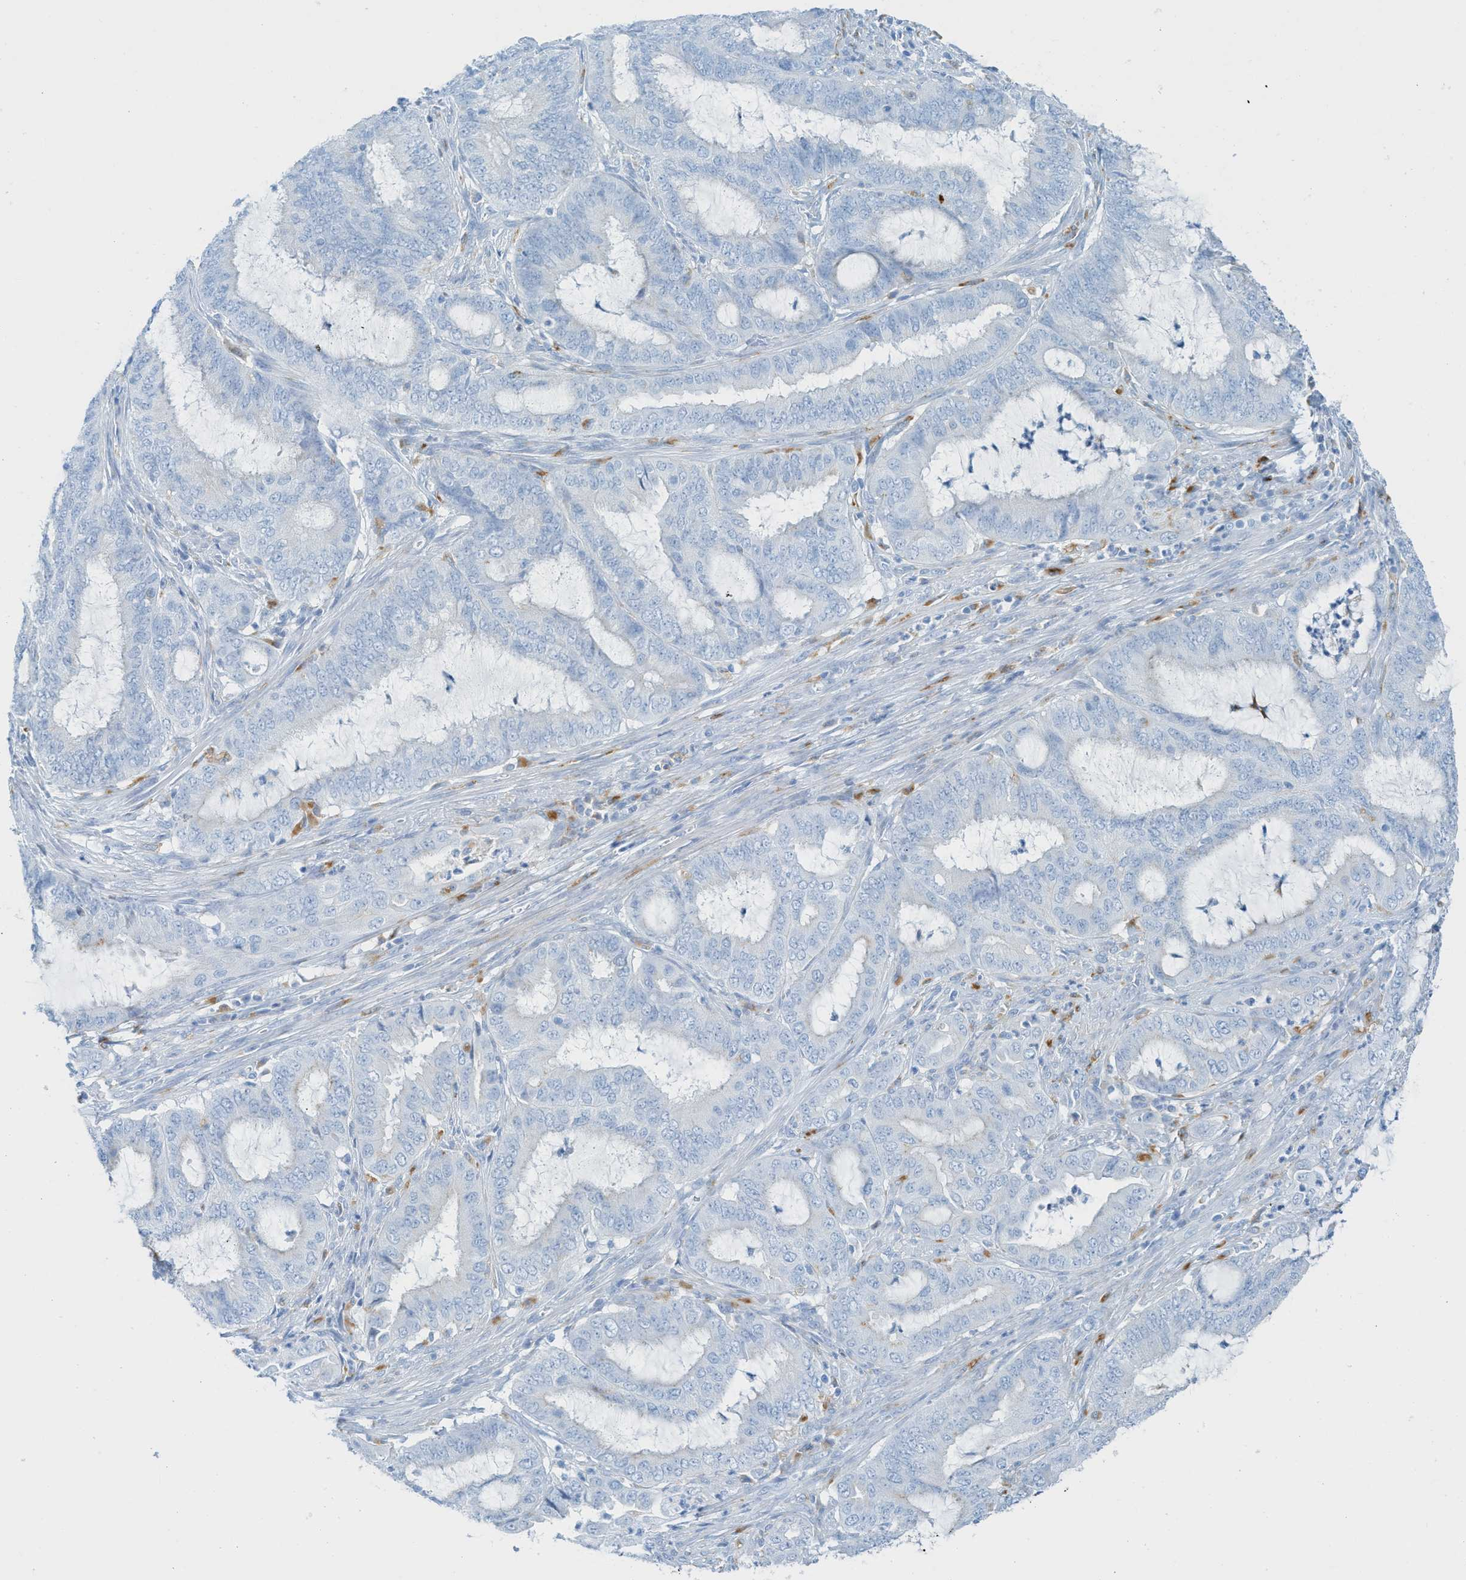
{"staining": {"intensity": "negative", "quantity": "none", "location": "none"}, "tissue": "endometrial cancer", "cell_type": "Tumor cells", "image_type": "cancer", "snomed": [{"axis": "morphology", "description": "Adenocarcinoma, NOS"}, {"axis": "topography", "description": "Endometrium"}], "caption": "This is an IHC micrograph of endometrial cancer. There is no expression in tumor cells.", "gene": "C21orf62", "patient": {"sex": "female", "age": 70}}